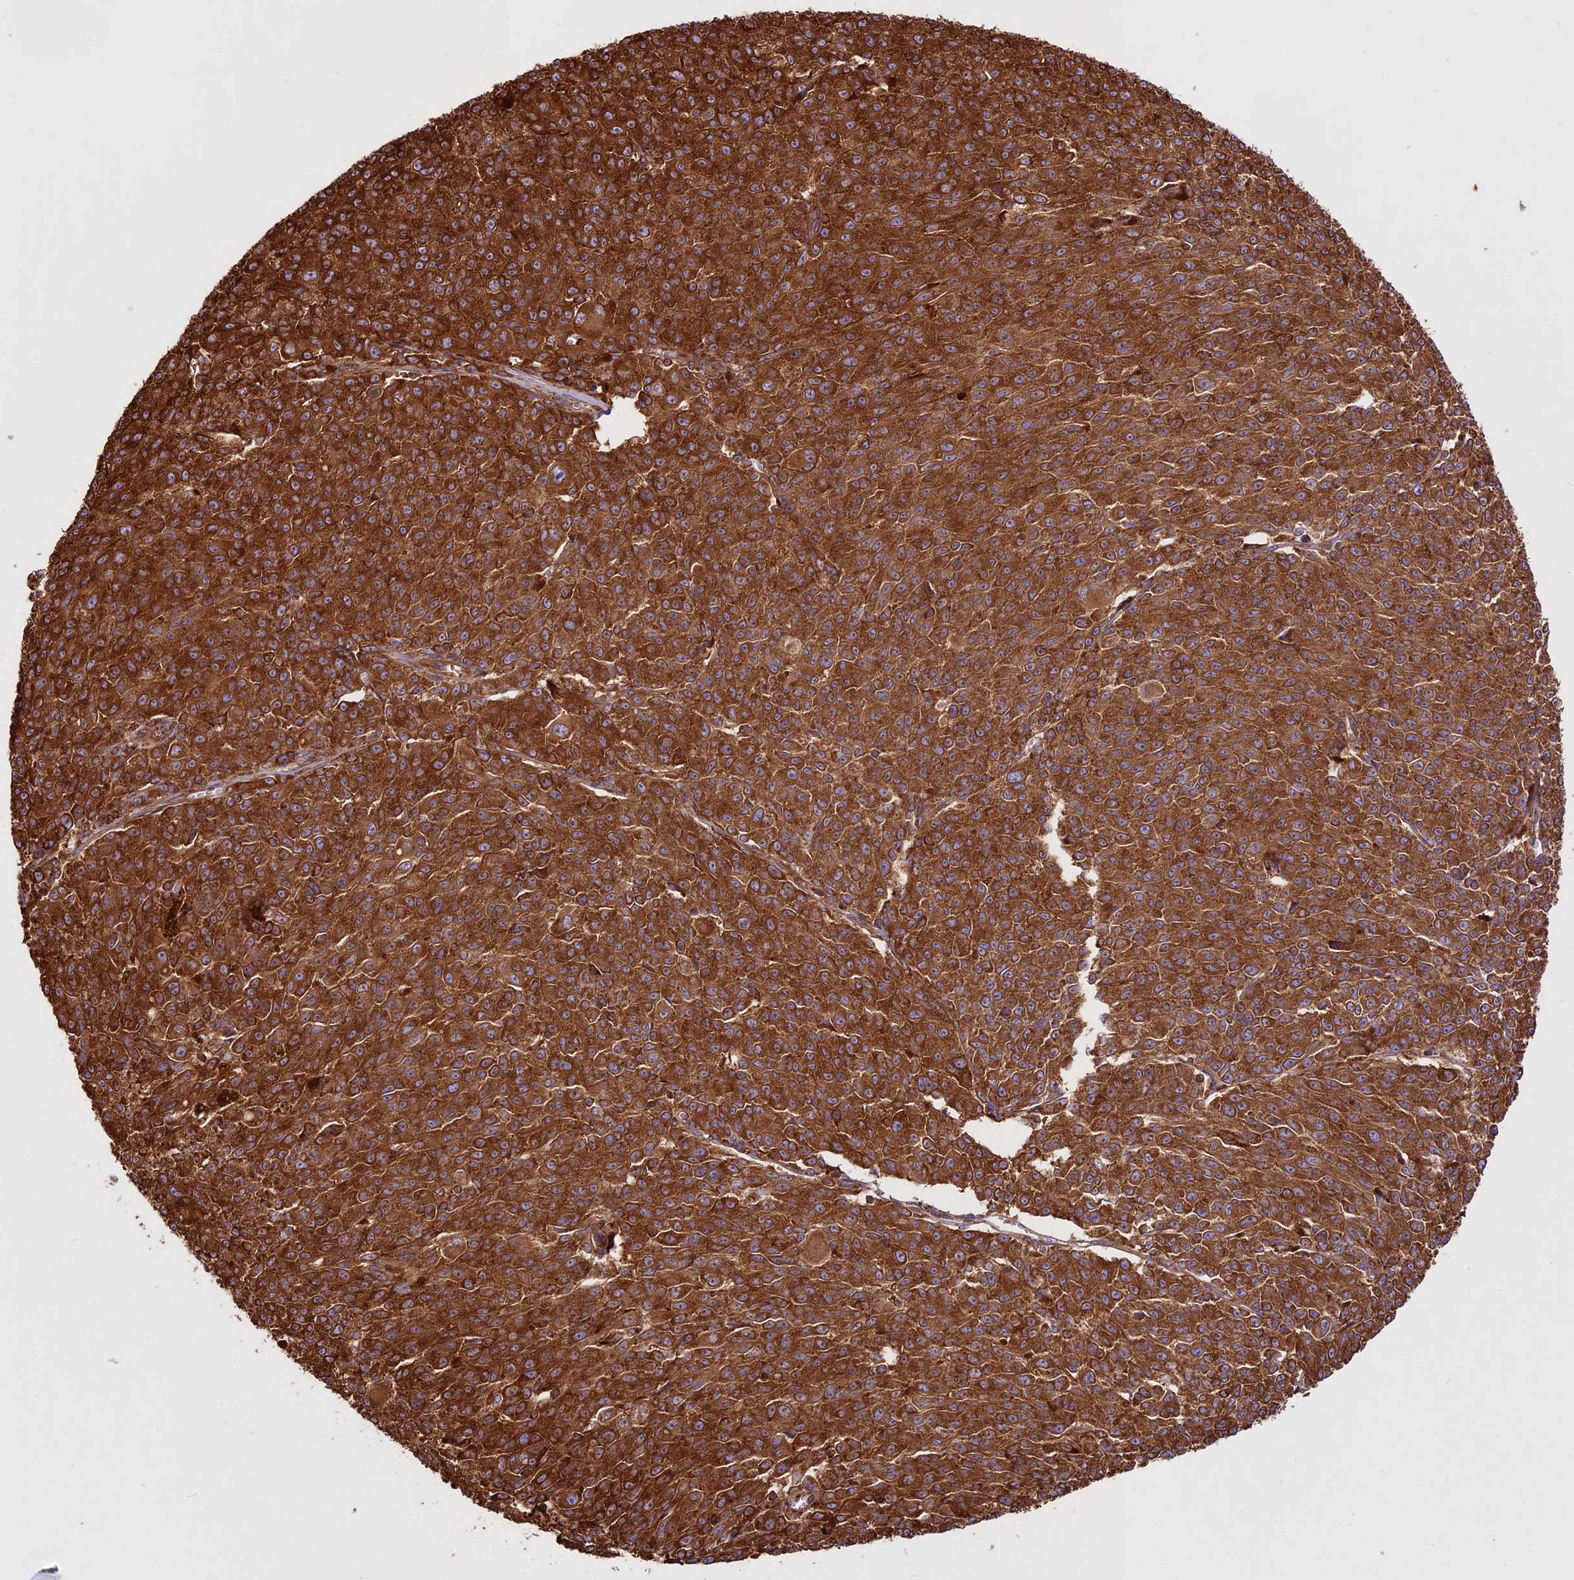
{"staining": {"intensity": "strong", "quantity": ">75%", "location": "cytoplasmic/membranous"}, "tissue": "melanoma", "cell_type": "Tumor cells", "image_type": "cancer", "snomed": [{"axis": "morphology", "description": "Malignant melanoma, NOS"}, {"axis": "topography", "description": "Skin"}], "caption": "IHC staining of melanoma, which reveals high levels of strong cytoplasmic/membranous staining in approximately >75% of tumor cells indicating strong cytoplasmic/membranous protein expression. The staining was performed using DAB (3,3'-diaminobenzidine) (brown) for protein detection and nuclei were counterstained in hematoxylin (blue).", "gene": "KARS1", "patient": {"sex": "female", "age": 52}}